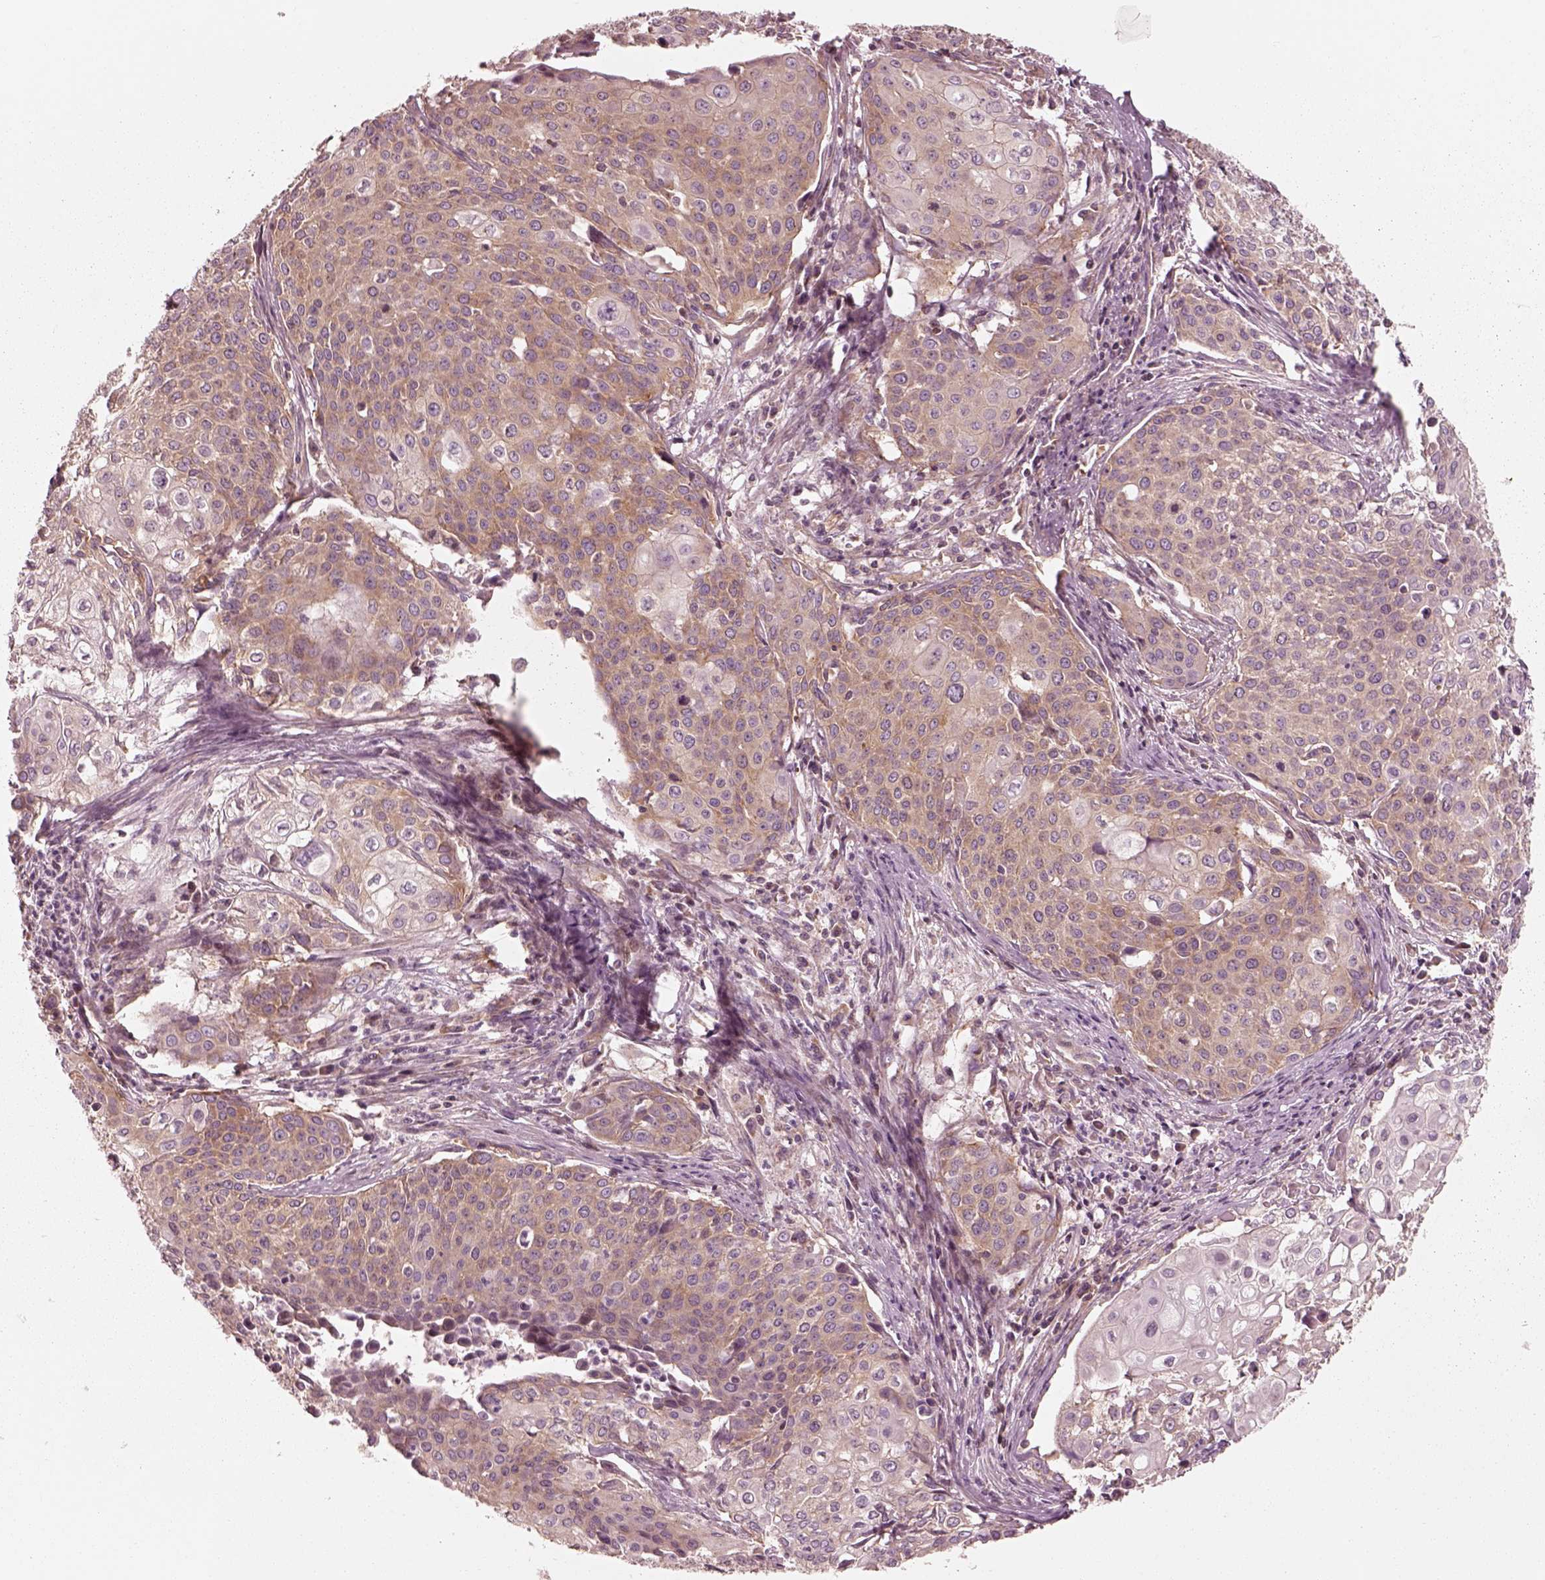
{"staining": {"intensity": "moderate", "quantity": ">75%", "location": "cytoplasmic/membranous"}, "tissue": "cervical cancer", "cell_type": "Tumor cells", "image_type": "cancer", "snomed": [{"axis": "morphology", "description": "Squamous cell carcinoma, NOS"}, {"axis": "topography", "description": "Cervix"}], "caption": "Immunohistochemical staining of human cervical squamous cell carcinoma demonstrates medium levels of moderate cytoplasmic/membranous positivity in approximately >75% of tumor cells.", "gene": "CNOT2", "patient": {"sex": "female", "age": 39}}